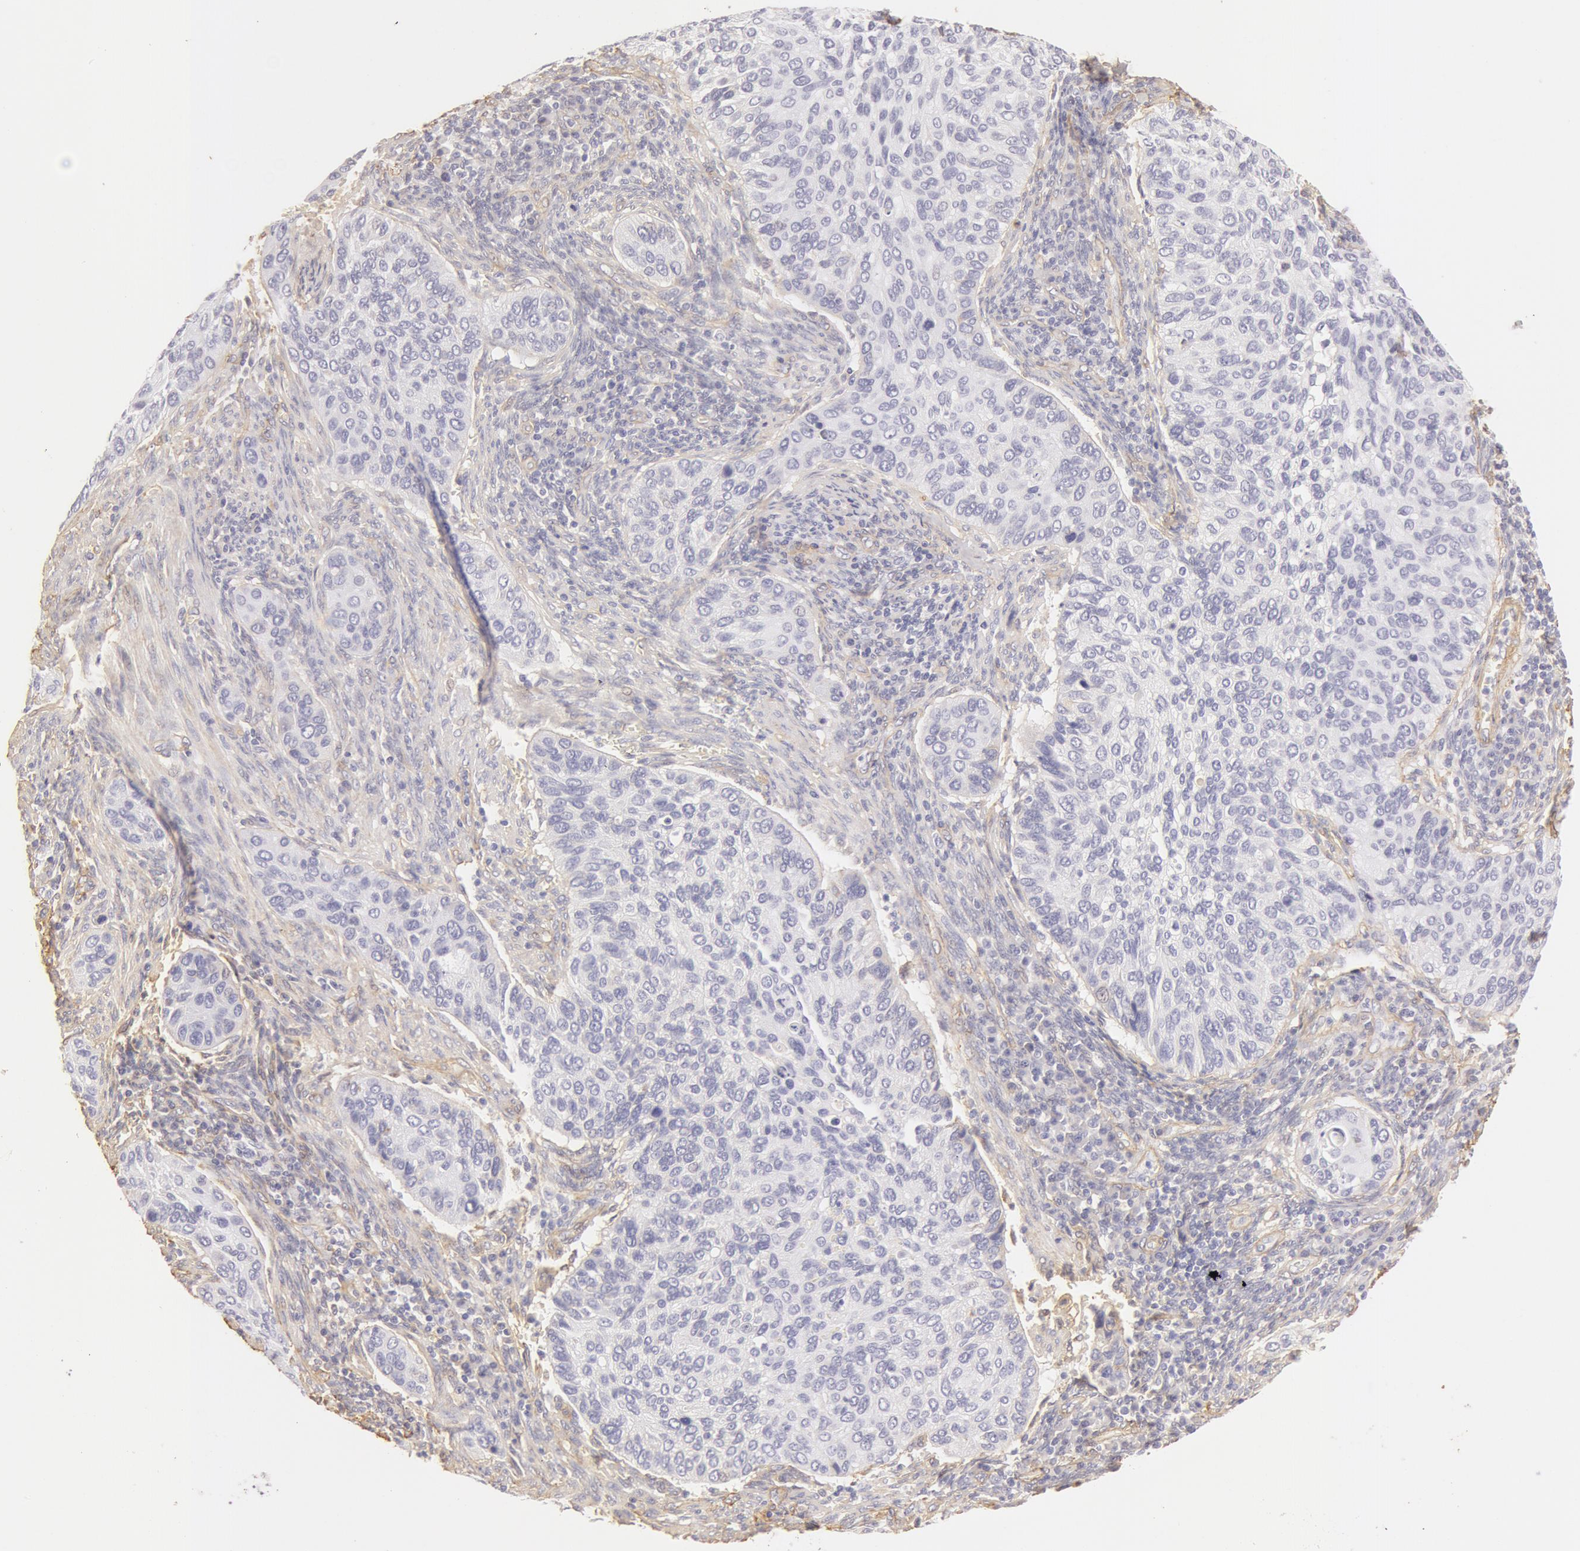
{"staining": {"intensity": "negative", "quantity": "none", "location": "none"}, "tissue": "cervical cancer", "cell_type": "Tumor cells", "image_type": "cancer", "snomed": [{"axis": "morphology", "description": "Adenocarcinoma, NOS"}, {"axis": "topography", "description": "Cervix"}], "caption": "IHC image of neoplastic tissue: cervical cancer (adenocarcinoma) stained with DAB (3,3'-diaminobenzidine) reveals no significant protein expression in tumor cells. (DAB IHC, high magnification).", "gene": "COL4A1", "patient": {"sex": "female", "age": 29}}